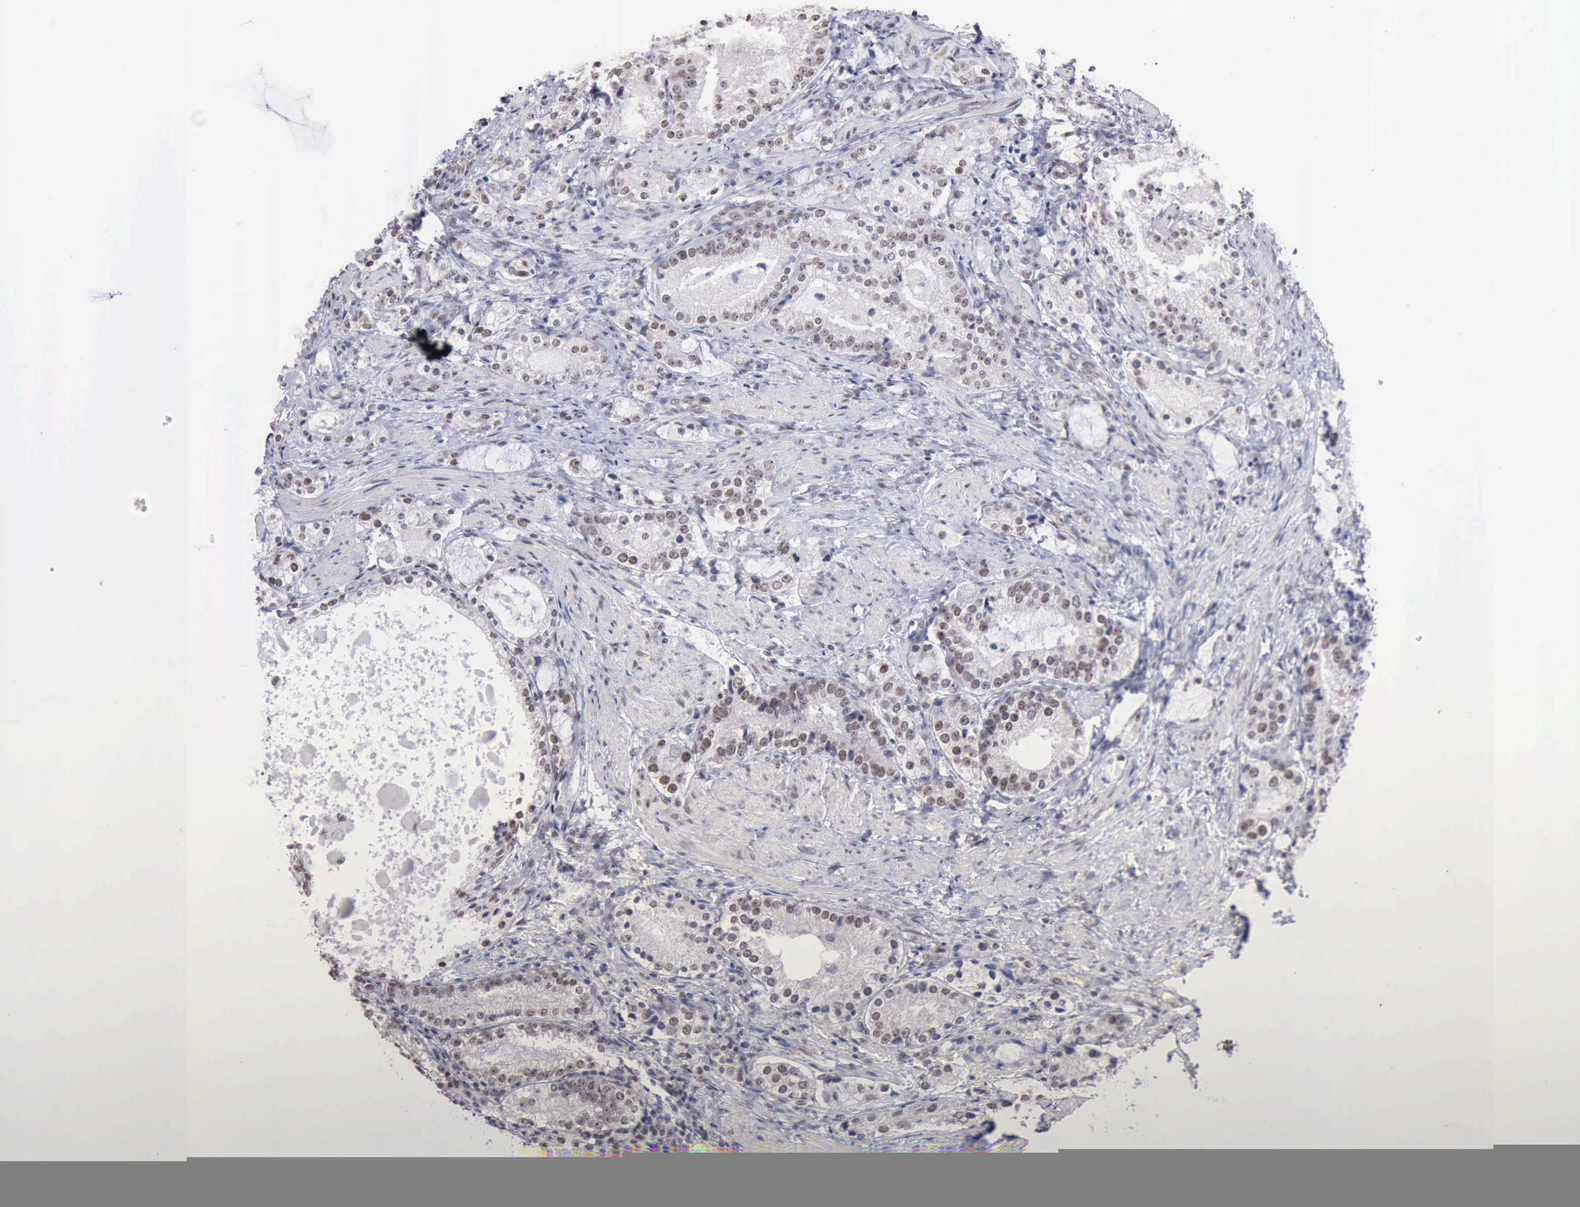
{"staining": {"intensity": "moderate", "quantity": "25%-75%", "location": "nuclear"}, "tissue": "prostate cancer", "cell_type": "Tumor cells", "image_type": "cancer", "snomed": [{"axis": "morphology", "description": "Adenocarcinoma, High grade"}, {"axis": "topography", "description": "Prostate"}], "caption": "An immunohistochemistry (IHC) micrograph of tumor tissue is shown. Protein staining in brown shows moderate nuclear positivity in prostate adenocarcinoma (high-grade) within tumor cells. (DAB IHC with brightfield microscopy, high magnification).", "gene": "TAF1", "patient": {"sex": "male", "age": 63}}